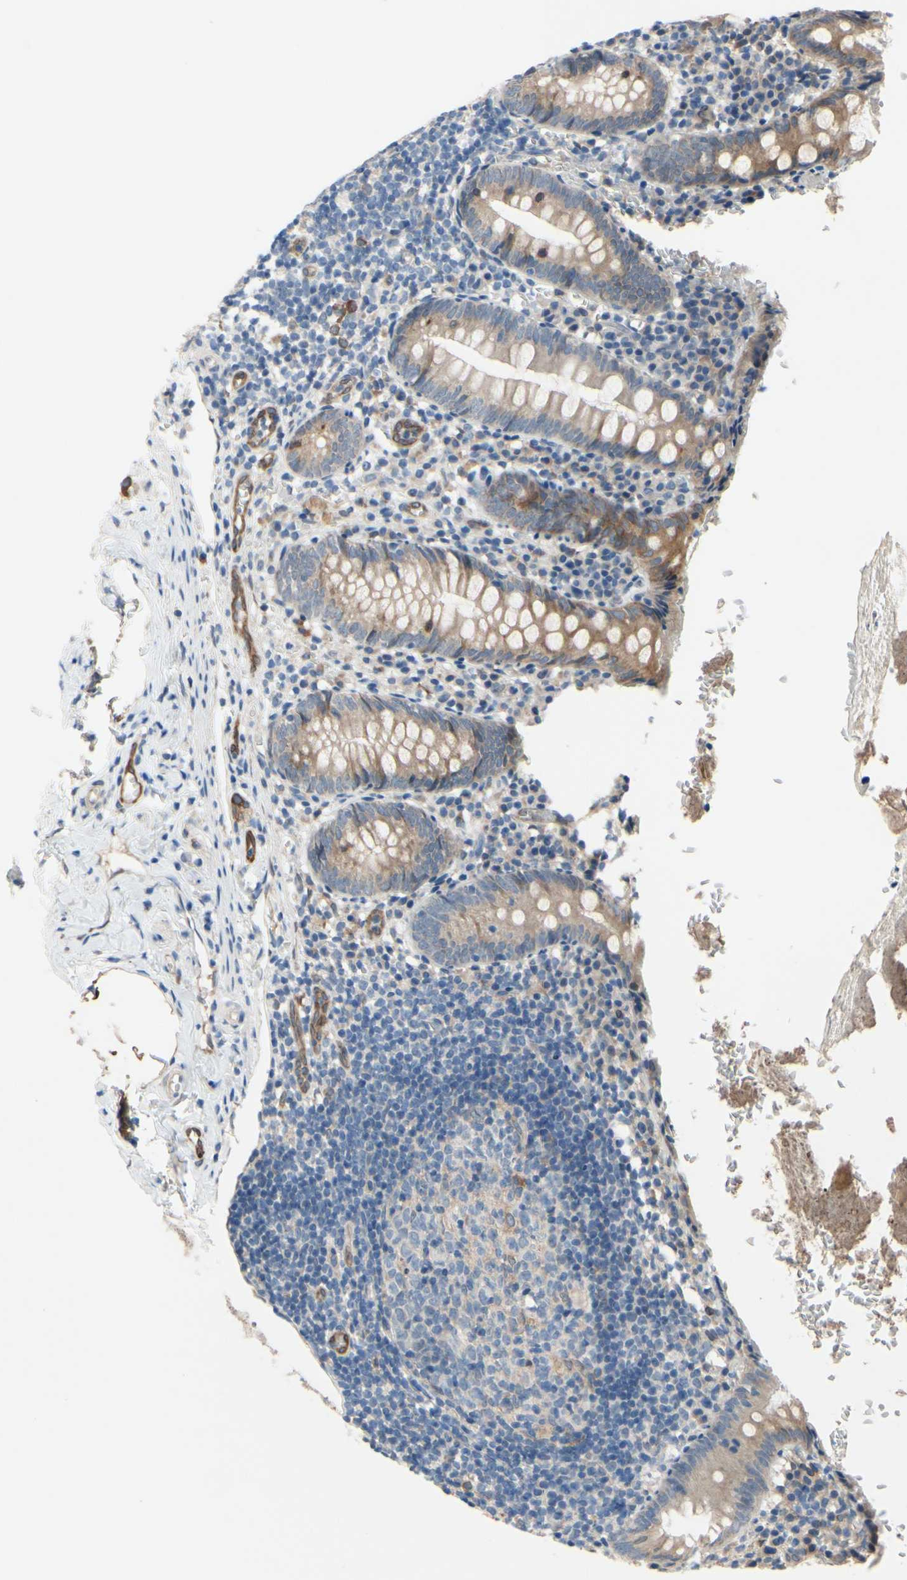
{"staining": {"intensity": "moderate", "quantity": ">75%", "location": "cytoplasmic/membranous"}, "tissue": "appendix", "cell_type": "Glandular cells", "image_type": "normal", "snomed": [{"axis": "morphology", "description": "Normal tissue, NOS"}, {"axis": "topography", "description": "Appendix"}], "caption": "IHC histopathology image of unremarkable appendix stained for a protein (brown), which exhibits medium levels of moderate cytoplasmic/membranous staining in about >75% of glandular cells.", "gene": "PRXL2A", "patient": {"sex": "female", "age": 10}}